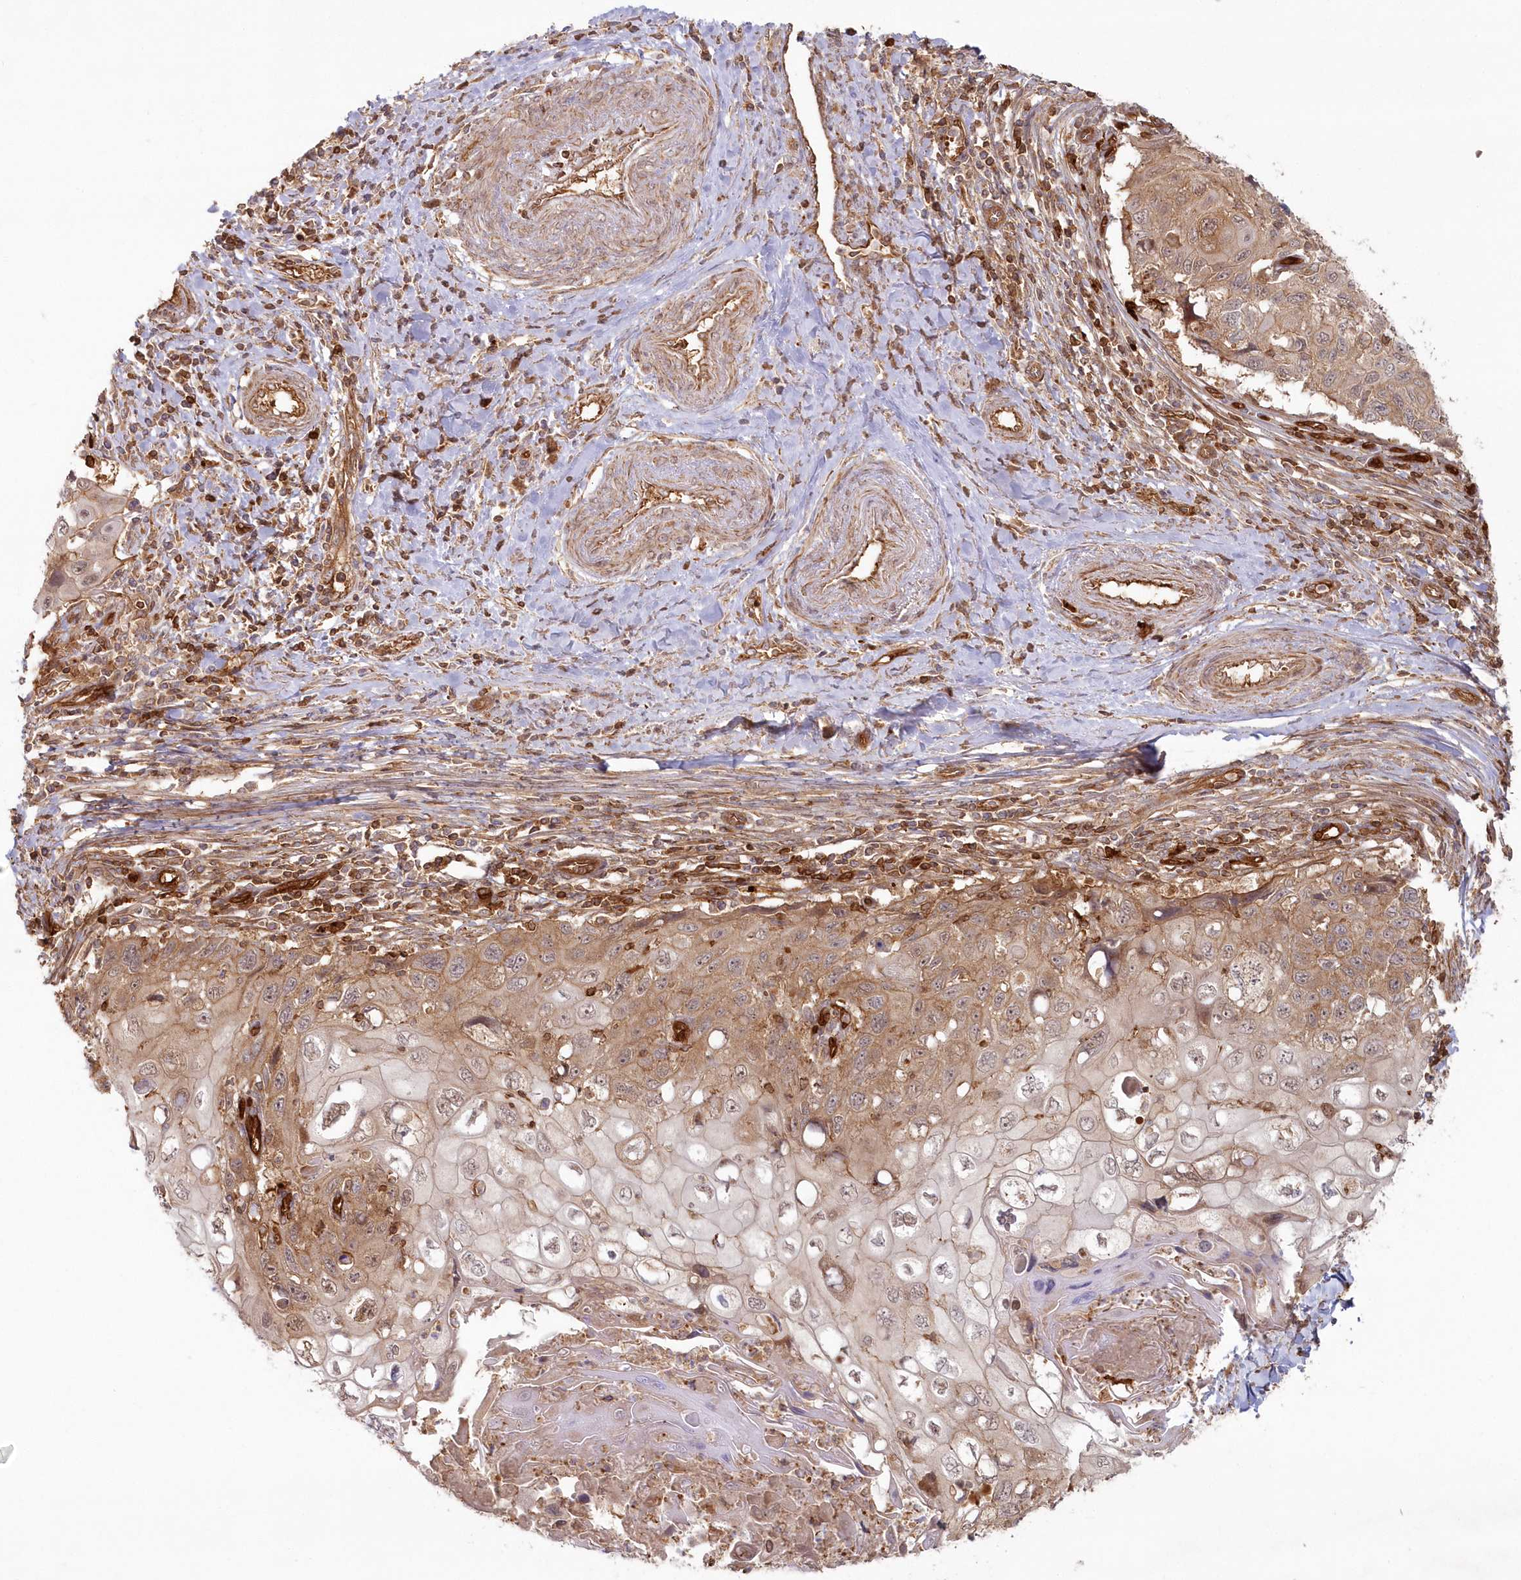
{"staining": {"intensity": "moderate", "quantity": ">75%", "location": "cytoplasmic/membranous"}, "tissue": "cervical cancer", "cell_type": "Tumor cells", "image_type": "cancer", "snomed": [{"axis": "morphology", "description": "Squamous cell carcinoma, NOS"}, {"axis": "topography", "description": "Cervix"}], "caption": "A medium amount of moderate cytoplasmic/membranous staining is appreciated in about >75% of tumor cells in cervical cancer (squamous cell carcinoma) tissue.", "gene": "RGCC", "patient": {"sex": "female", "age": 70}}